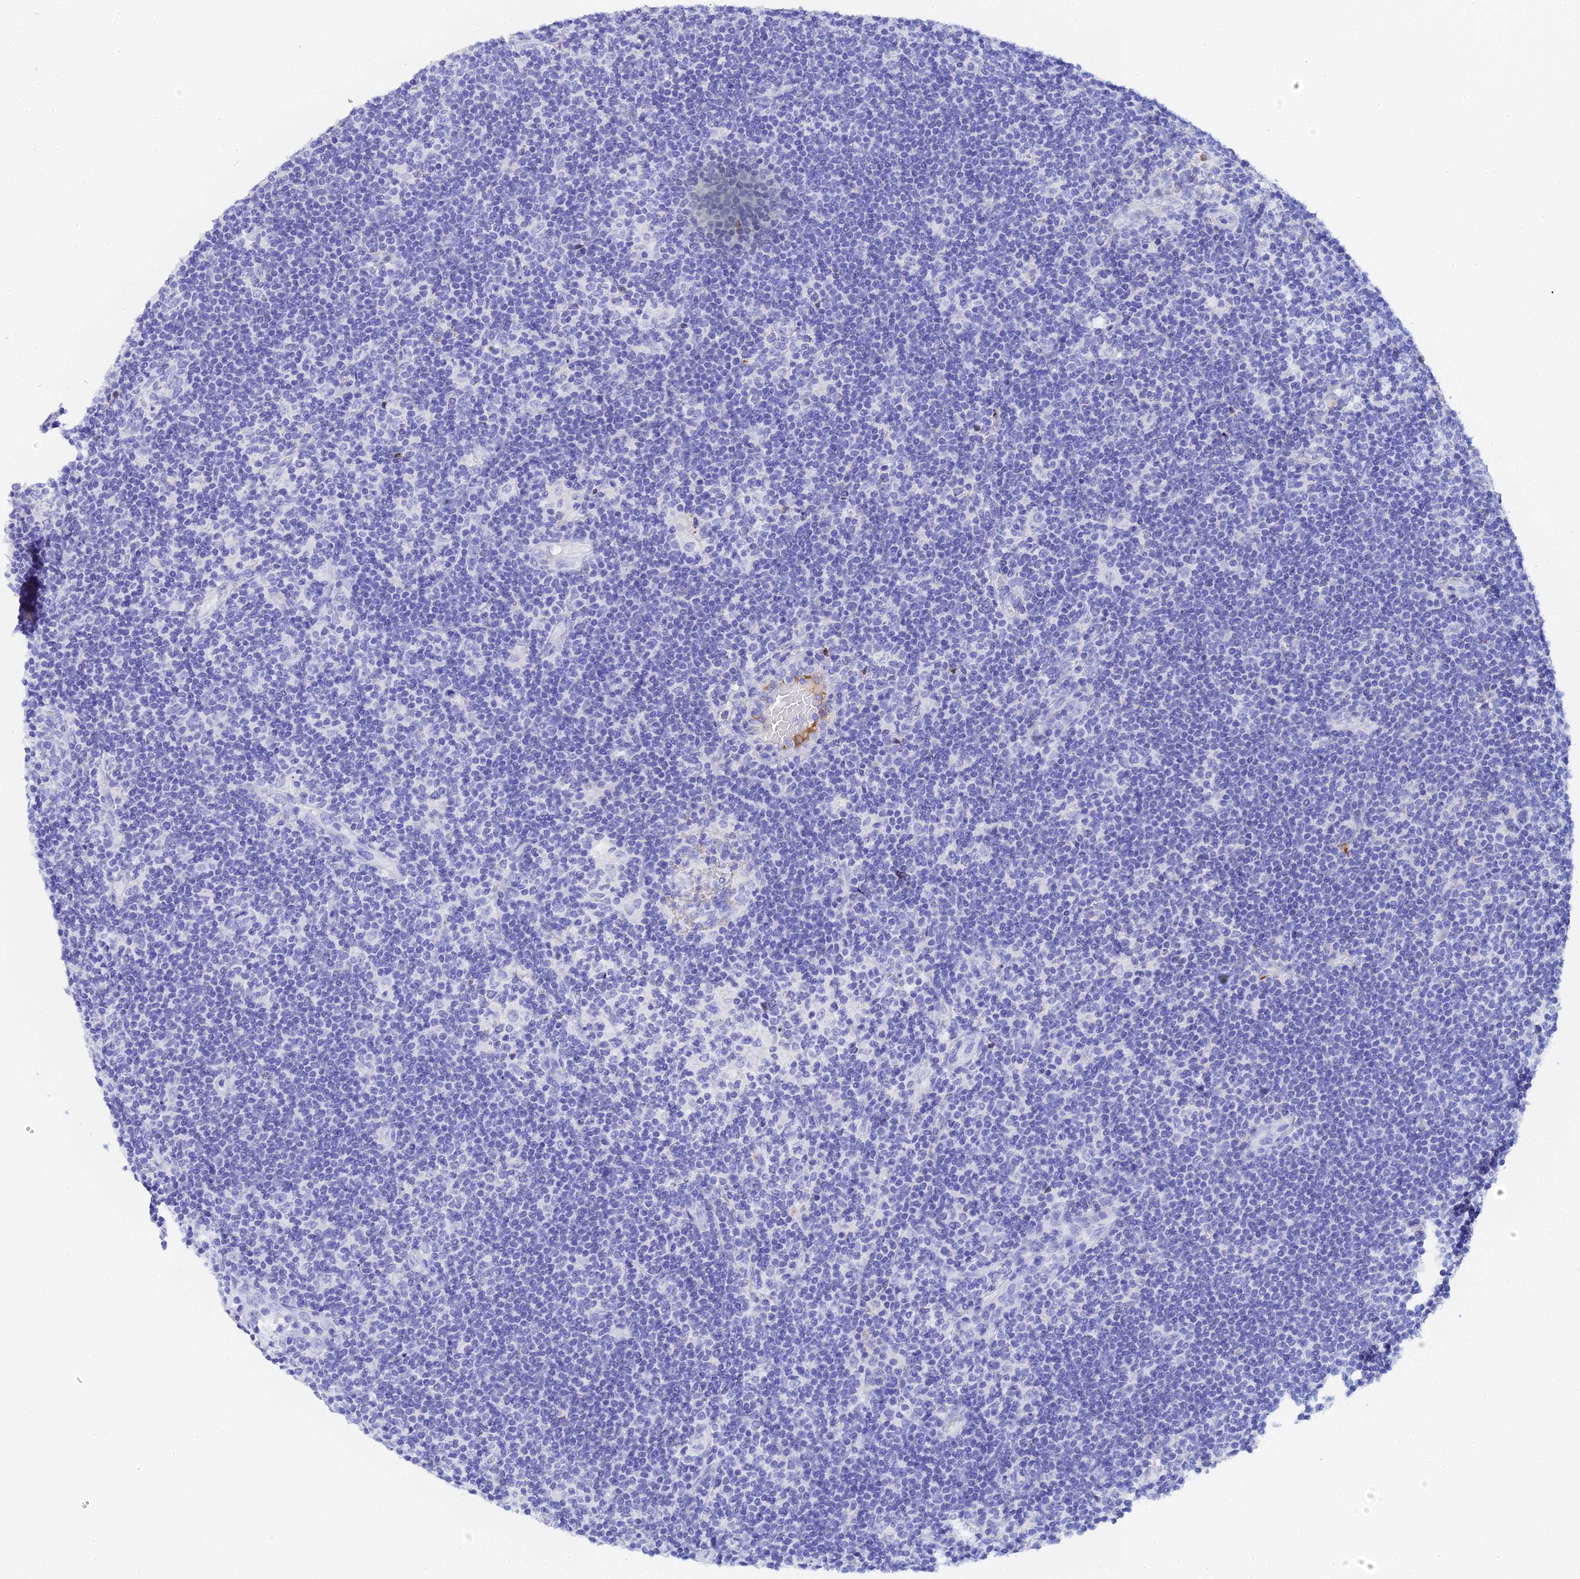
{"staining": {"intensity": "negative", "quantity": "none", "location": "none"}, "tissue": "lymphoma", "cell_type": "Tumor cells", "image_type": "cancer", "snomed": [{"axis": "morphology", "description": "Hodgkin's disease, NOS"}, {"axis": "topography", "description": "Lymph node"}], "caption": "The micrograph demonstrates no staining of tumor cells in Hodgkin's disease.", "gene": "CELA3A", "patient": {"sex": "female", "age": 57}}